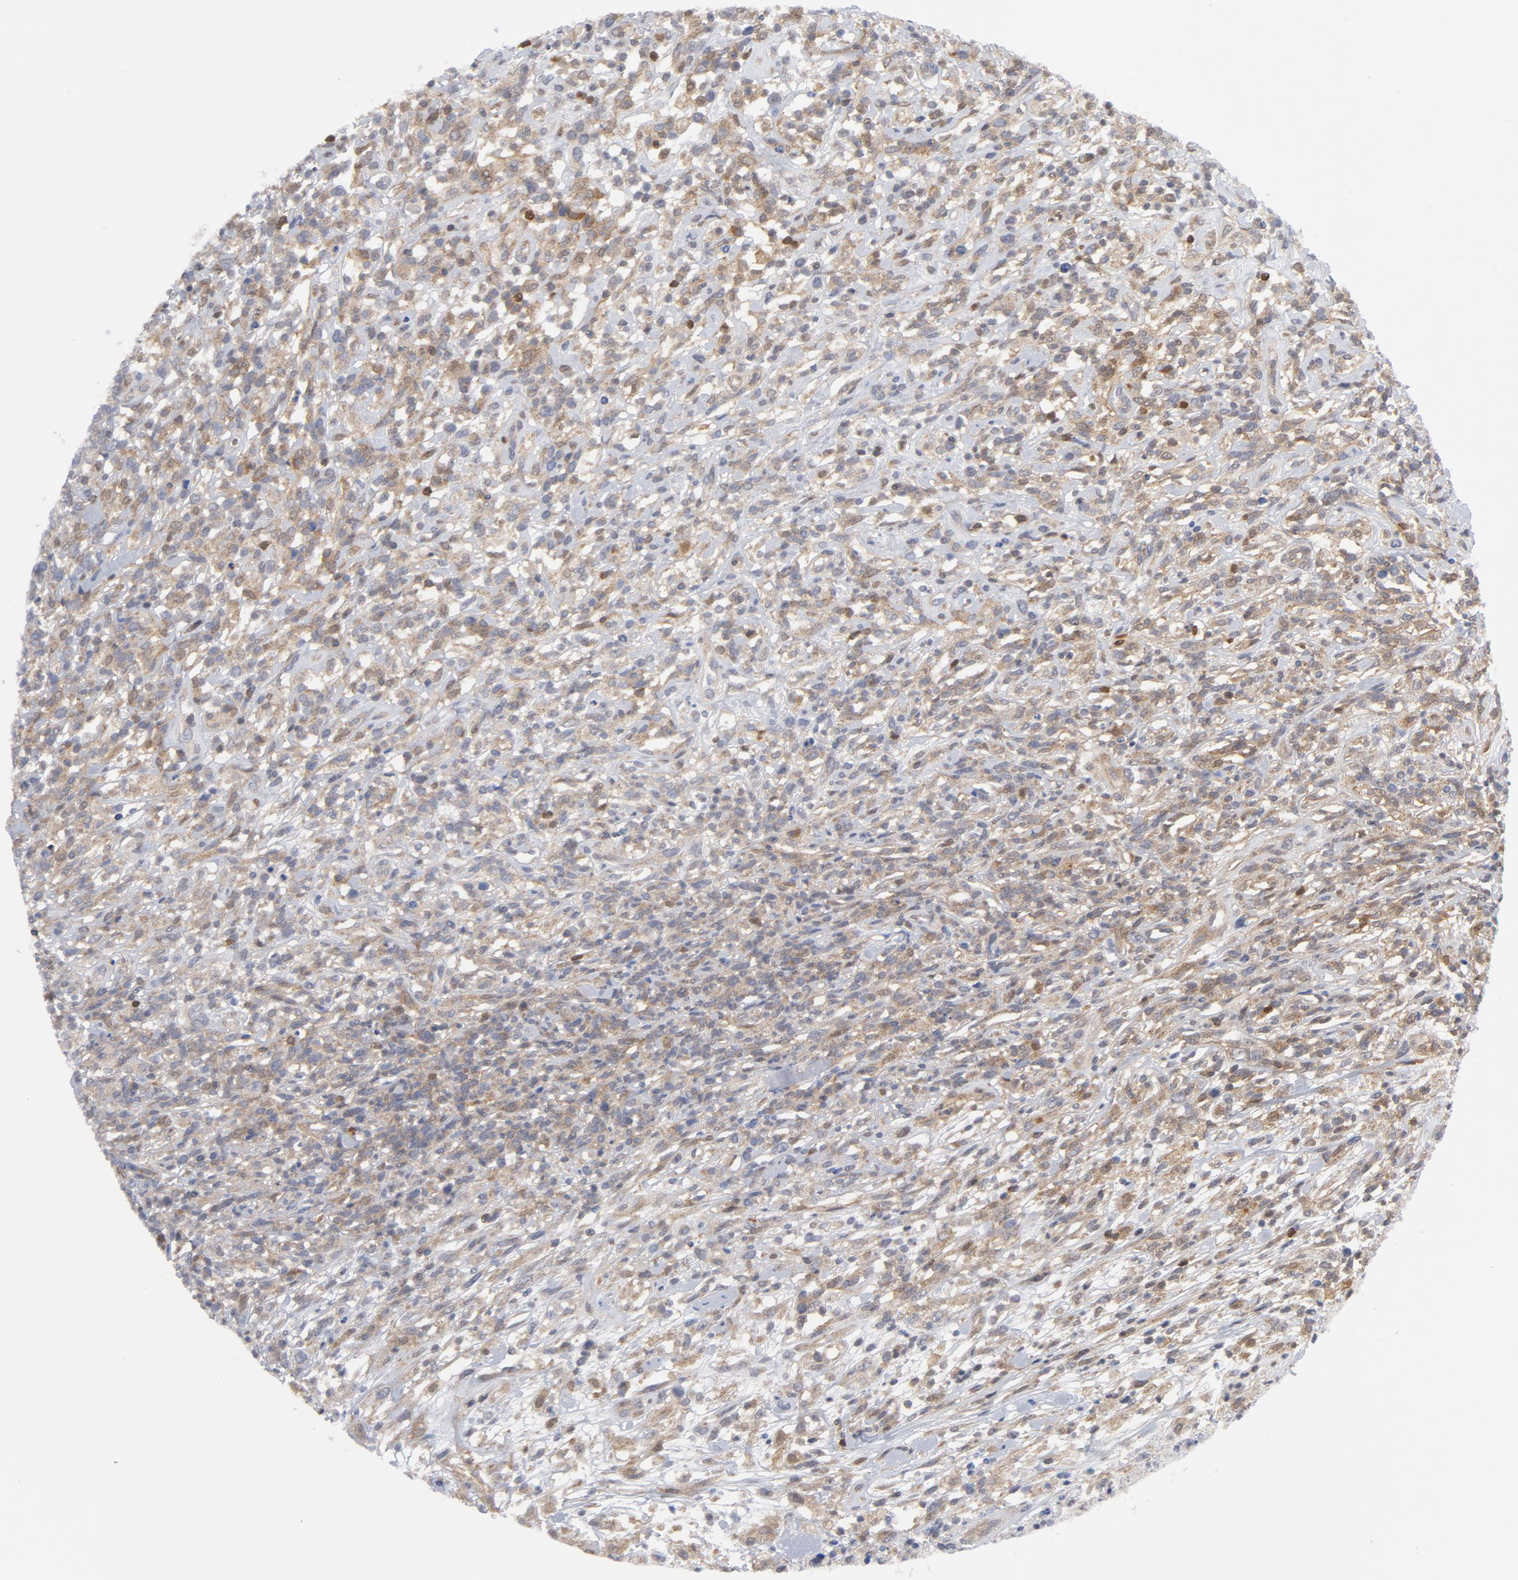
{"staining": {"intensity": "moderate", "quantity": ">75%", "location": "cytoplasmic/membranous"}, "tissue": "lymphoma", "cell_type": "Tumor cells", "image_type": "cancer", "snomed": [{"axis": "morphology", "description": "Malignant lymphoma, non-Hodgkin's type, High grade"}, {"axis": "topography", "description": "Lymph node"}], "caption": "Human lymphoma stained with a brown dye exhibits moderate cytoplasmic/membranous positive staining in about >75% of tumor cells.", "gene": "TRADD", "patient": {"sex": "female", "age": 73}}